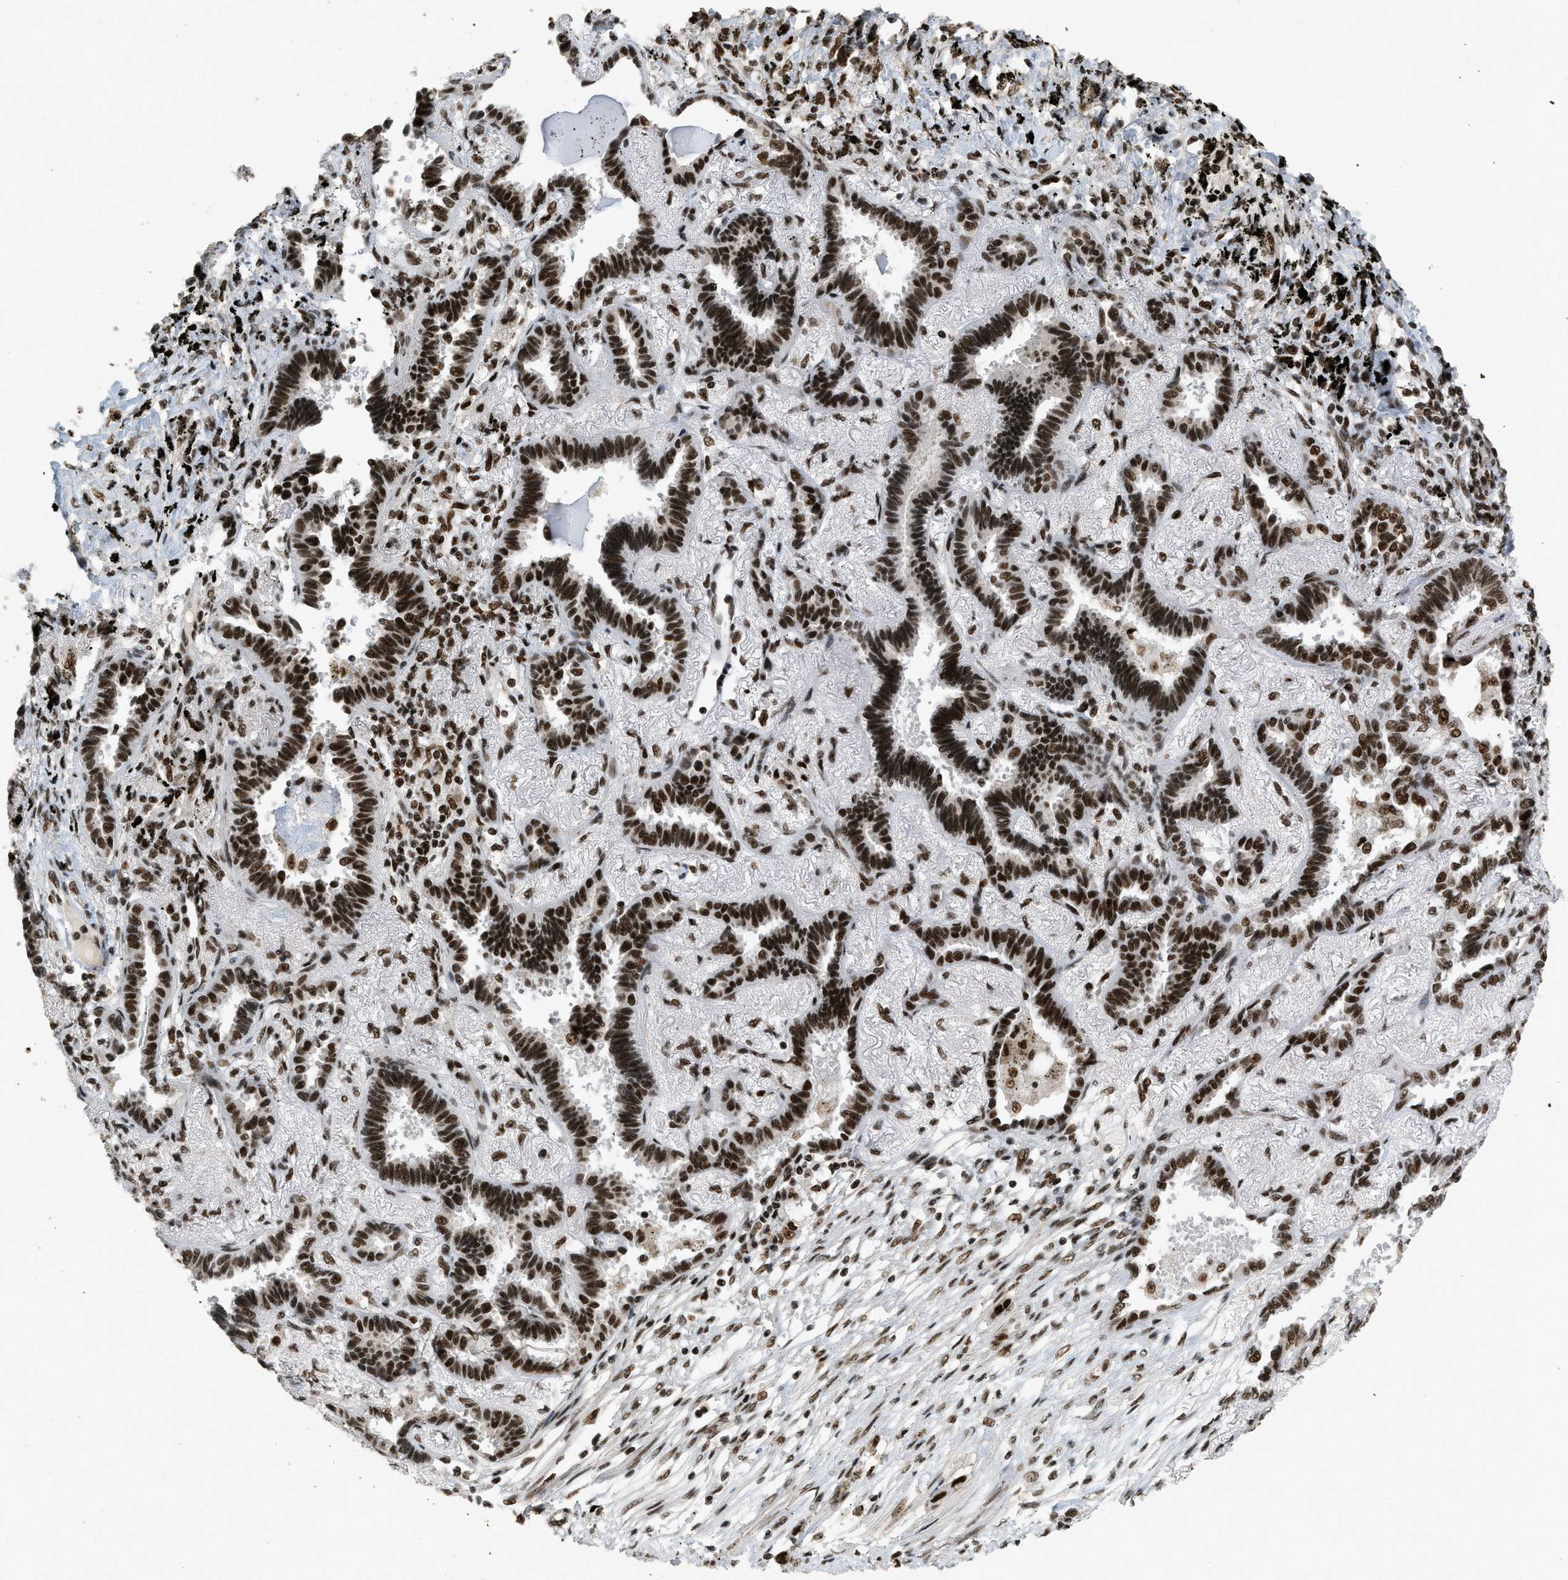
{"staining": {"intensity": "strong", "quantity": ">75%", "location": "nuclear"}, "tissue": "lung cancer", "cell_type": "Tumor cells", "image_type": "cancer", "snomed": [{"axis": "morphology", "description": "Adenocarcinoma, NOS"}, {"axis": "topography", "description": "Lung"}], "caption": "Immunohistochemistry micrograph of neoplastic tissue: lung adenocarcinoma stained using immunohistochemistry (IHC) reveals high levels of strong protein expression localized specifically in the nuclear of tumor cells, appearing as a nuclear brown color.", "gene": "SMARCB1", "patient": {"sex": "male", "age": 59}}